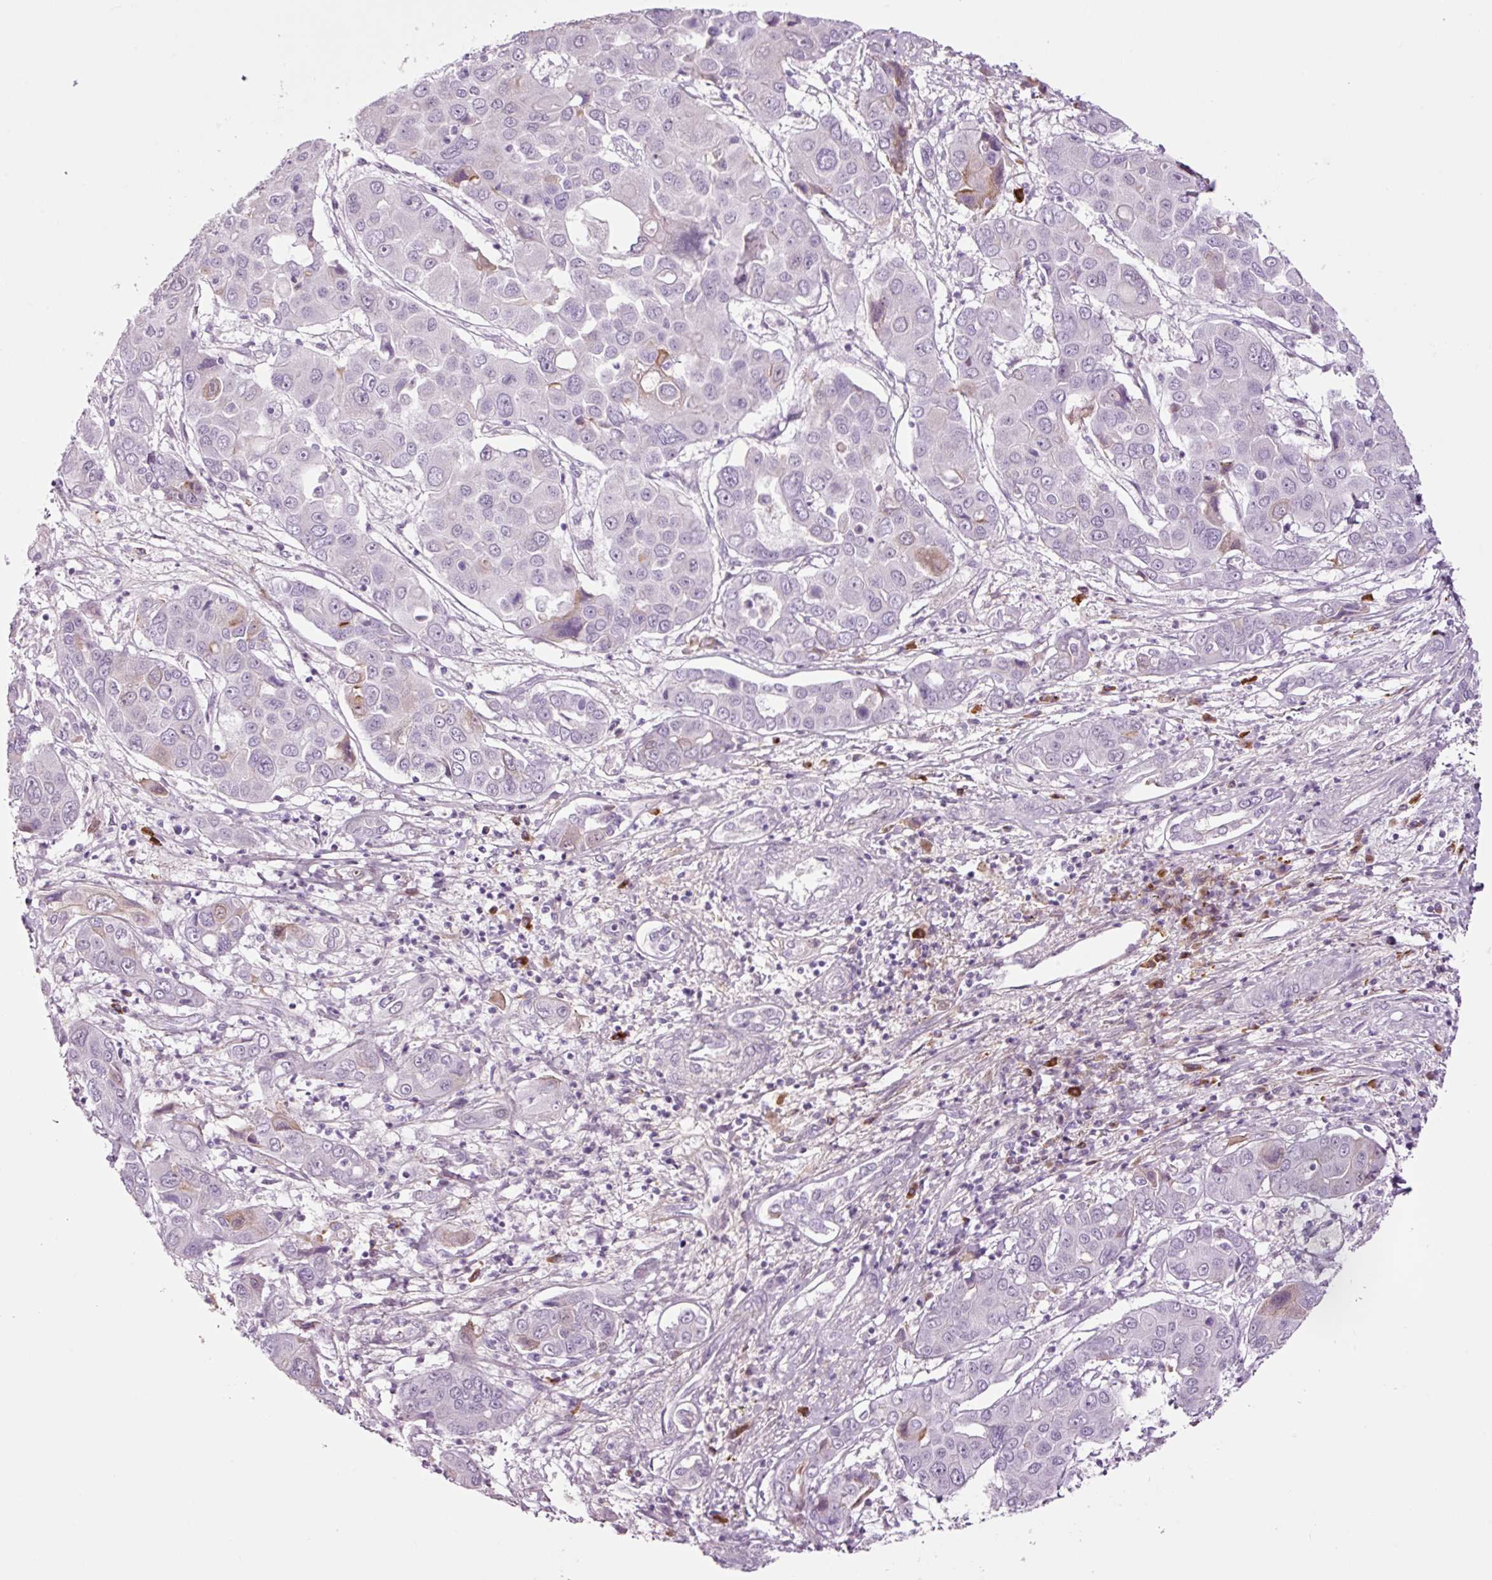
{"staining": {"intensity": "weak", "quantity": "<25%", "location": "cytoplasmic/membranous"}, "tissue": "liver cancer", "cell_type": "Tumor cells", "image_type": "cancer", "snomed": [{"axis": "morphology", "description": "Cholangiocarcinoma"}, {"axis": "topography", "description": "Liver"}], "caption": "This is an immunohistochemistry image of human liver cancer (cholangiocarcinoma). There is no staining in tumor cells.", "gene": "KLF1", "patient": {"sex": "male", "age": 67}}